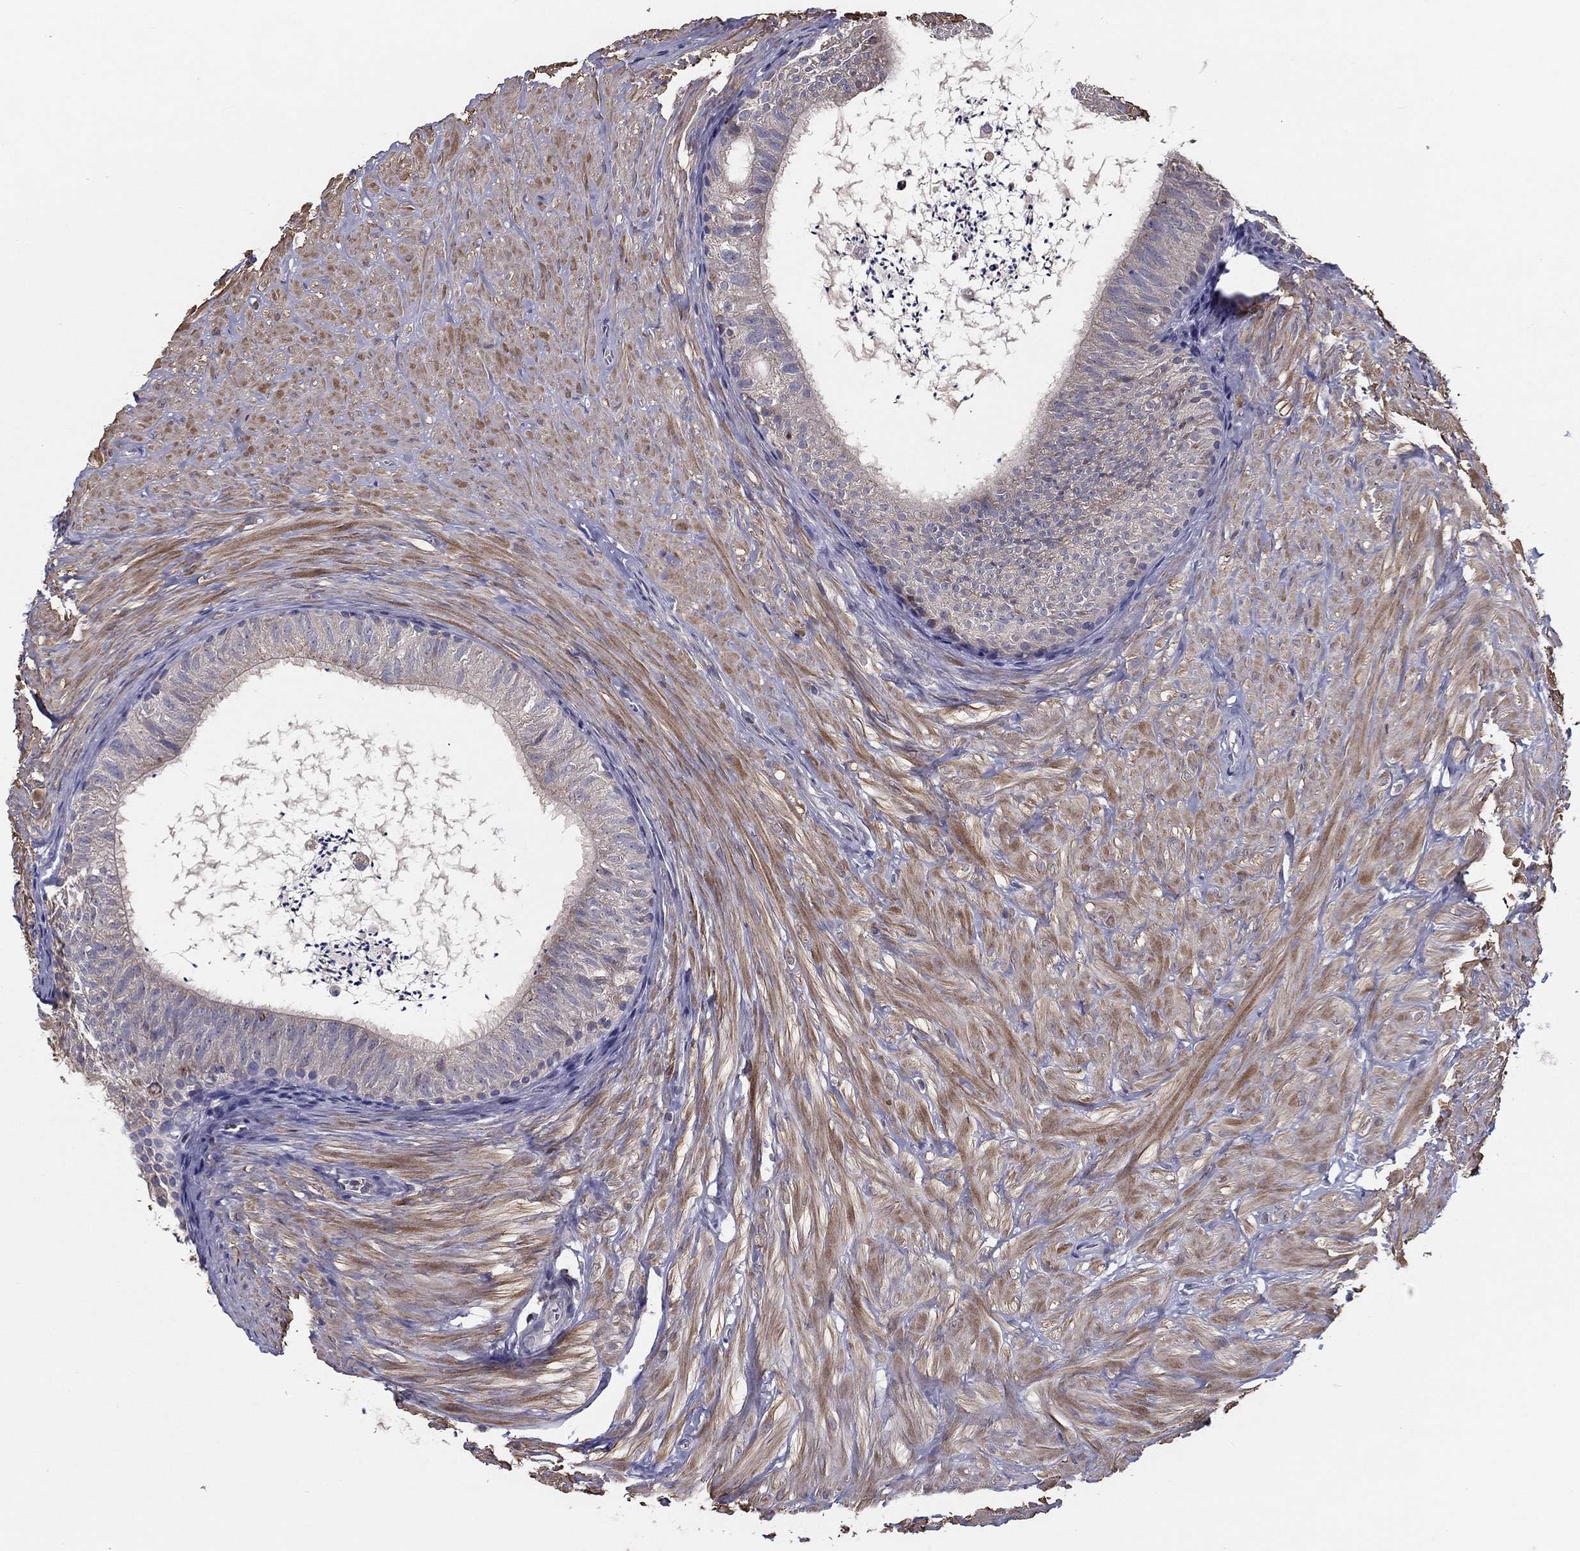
{"staining": {"intensity": "negative", "quantity": "none", "location": "none"}, "tissue": "epididymis", "cell_type": "Glandular cells", "image_type": "normal", "snomed": [{"axis": "morphology", "description": "Normal tissue, NOS"}, {"axis": "topography", "description": "Epididymis"}], "caption": "Human epididymis stained for a protein using immunohistochemistry (IHC) exhibits no staining in glandular cells.", "gene": "PCSK1", "patient": {"sex": "male", "age": 32}}